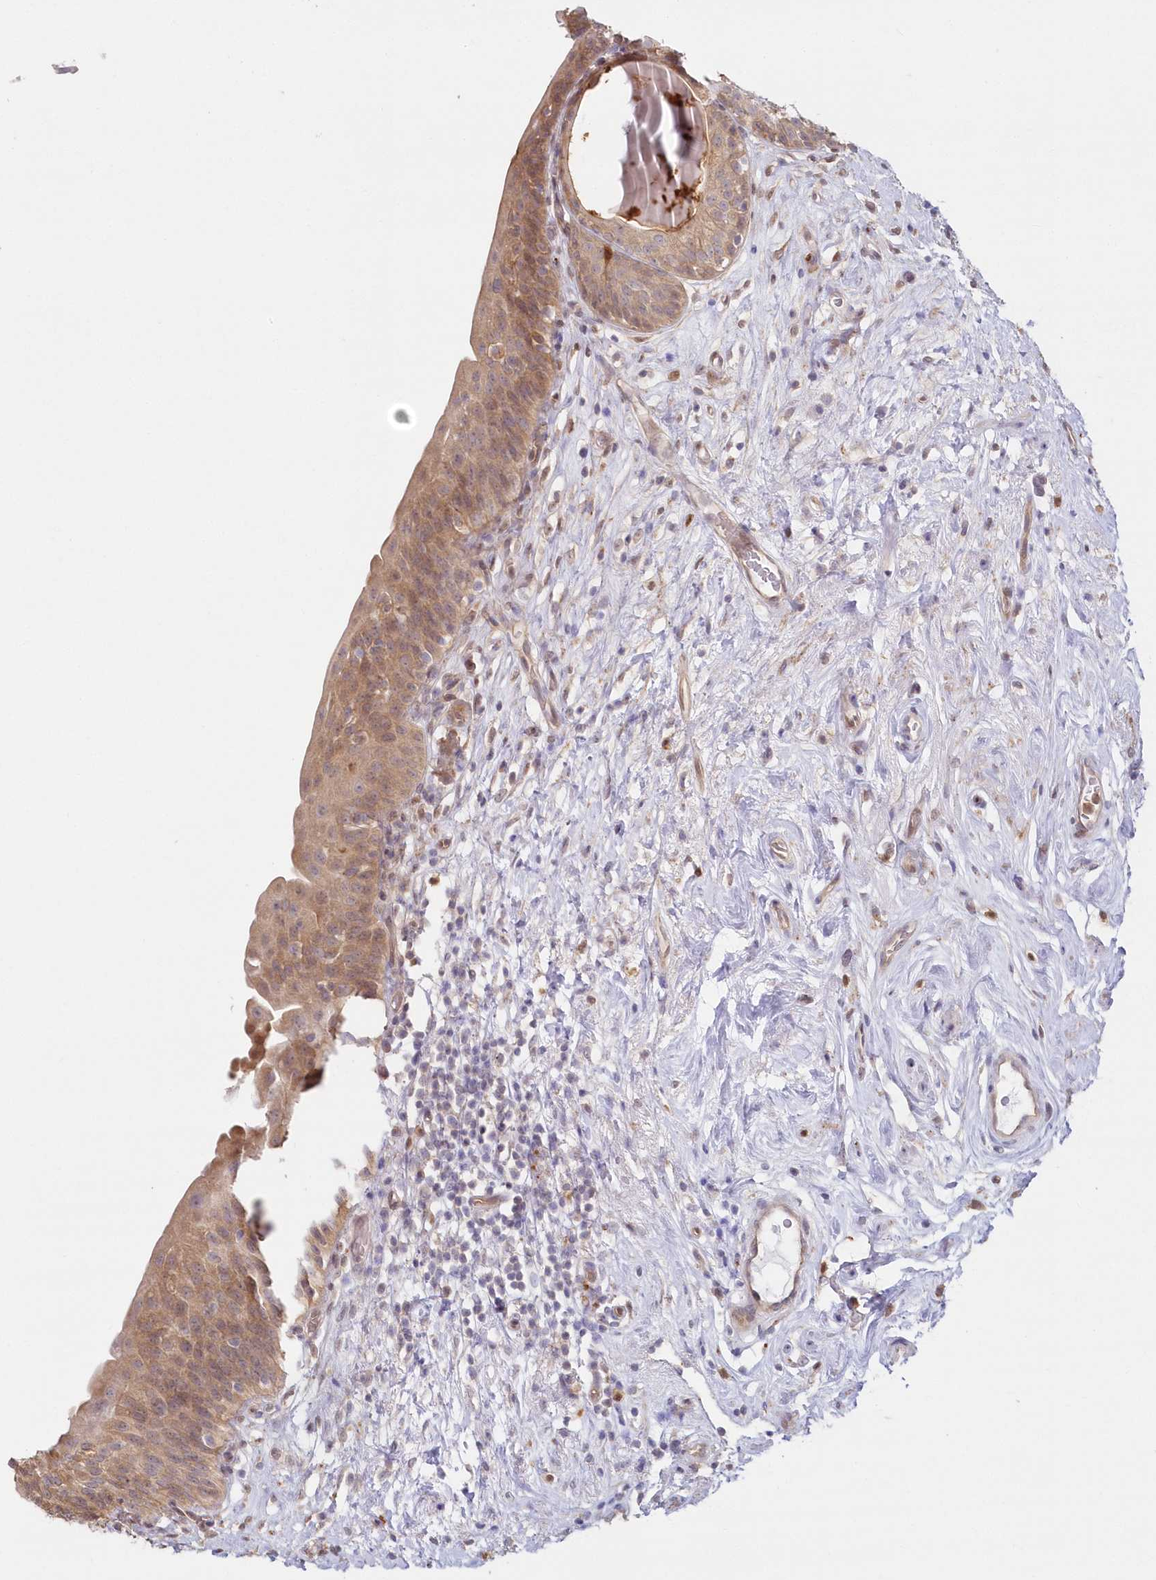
{"staining": {"intensity": "moderate", "quantity": ">75%", "location": "cytoplasmic/membranous"}, "tissue": "urinary bladder", "cell_type": "Urothelial cells", "image_type": "normal", "snomed": [{"axis": "morphology", "description": "Normal tissue, NOS"}, {"axis": "topography", "description": "Urinary bladder"}], "caption": "This photomicrograph shows immunohistochemistry staining of normal human urinary bladder, with medium moderate cytoplasmic/membranous expression in approximately >75% of urothelial cells.", "gene": "GBE1", "patient": {"sex": "male", "age": 83}}